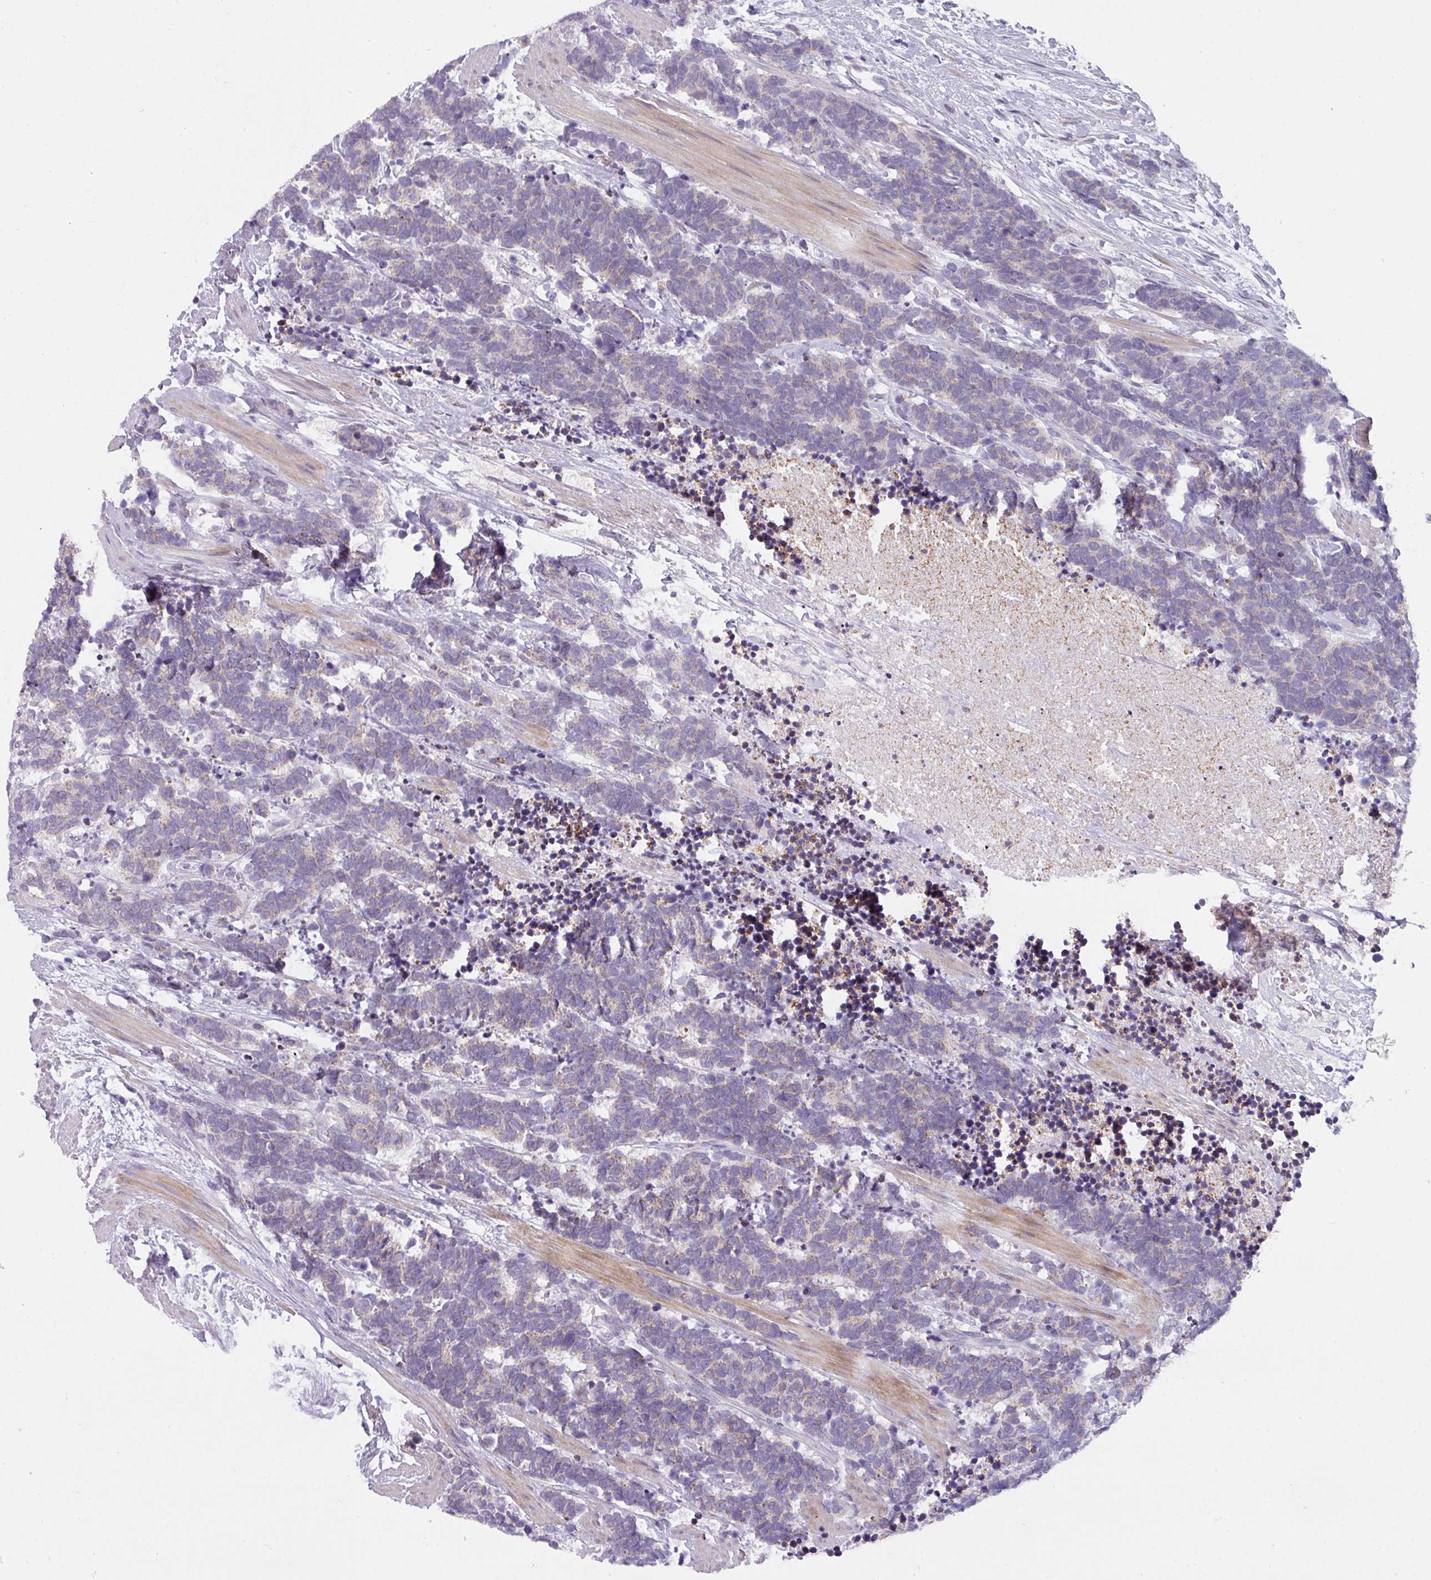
{"staining": {"intensity": "negative", "quantity": "none", "location": "none"}, "tissue": "carcinoid", "cell_type": "Tumor cells", "image_type": "cancer", "snomed": [{"axis": "morphology", "description": "Carcinoma, NOS"}, {"axis": "morphology", "description": "Carcinoid, malignant, NOS"}, {"axis": "topography", "description": "Prostate"}], "caption": "Immunohistochemistry image of neoplastic tissue: human carcinoid stained with DAB reveals no significant protein expression in tumor cells.", "gene": "C2orf68", "patient": {"sex": "male", "age": 57}}